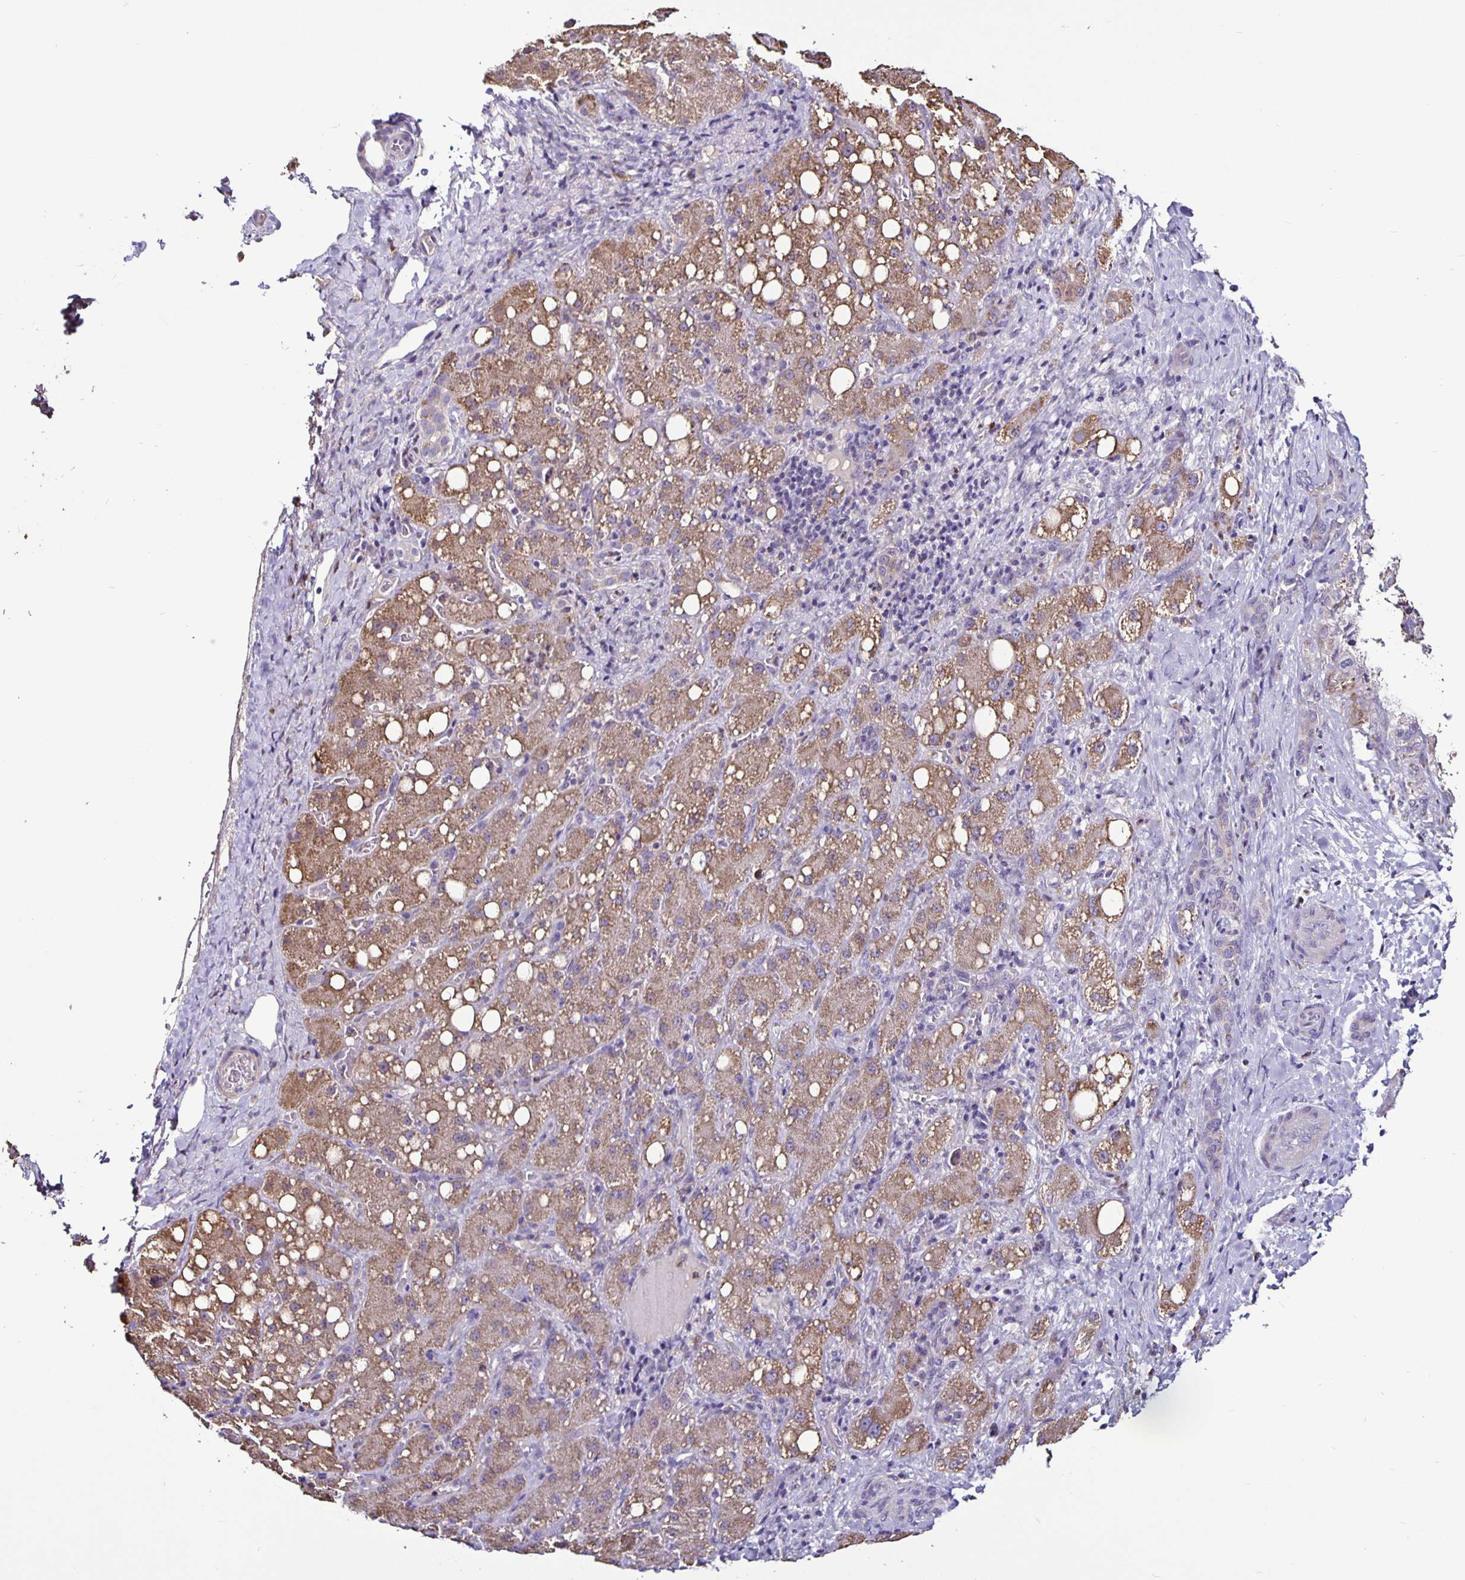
{"staining": {"intensity": "moderate", "quantity": "25%-75%", "location": "cytoplasmic/membranous"}, "tissue": "liver cancer", "cell_type": "Tumor cells", "image_type": "cancer", "snomed": [{"axis": "morphology", "description": "Carcinoma, Hepatocellular, NOS"}, {"axis": "topography", "description": "Liver"}], "caption": "Immunohistochemical staining of liver hepatocellular carcinoma reveals medium levels of moderate cytoplasmic/membranous expression in approximately 25%-75% of tumor cells.", "gene": "FCER1A", "patient": {"sex": "male", "age": 67}}